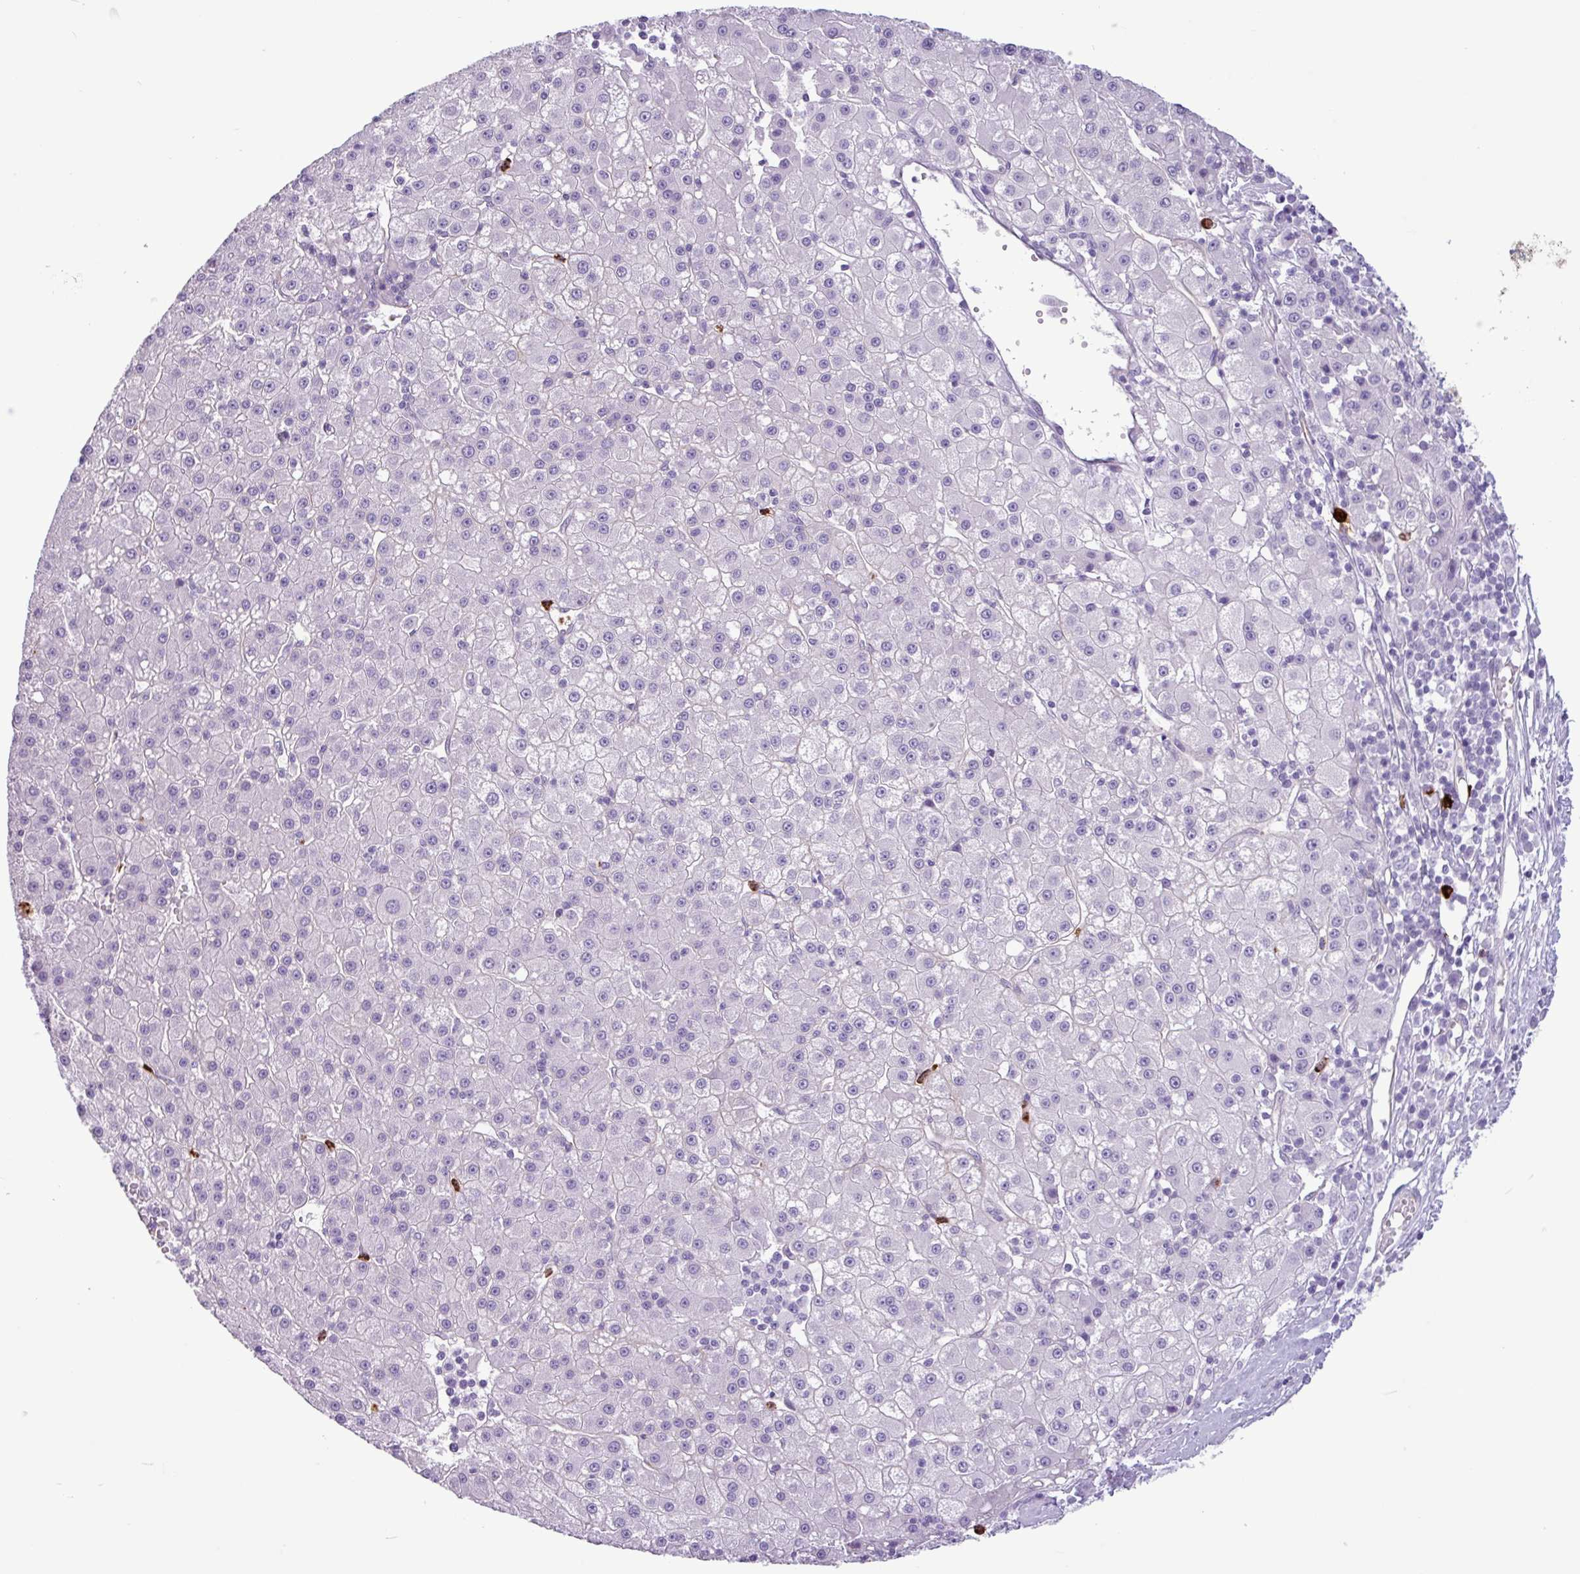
{"staining": {"intensity": "negative", "quantity": "none", "location": "none"}, "tissue": "liver cancer", "cell_type": "Tumor cells", "image_type": "cancer", "snomed": [{"axis": "morphology", "description": "Carcinoma, Hepatocellular, NOS"}, {"axis": "topography", "description": "Liver"}], "caption": "Protein analysis of liver cancer (hepatocellular carcinoma) displays no significant expression in tumor cells.", "gene": "TMEM178A", "patient": {"sex": "male", "age": 76}}